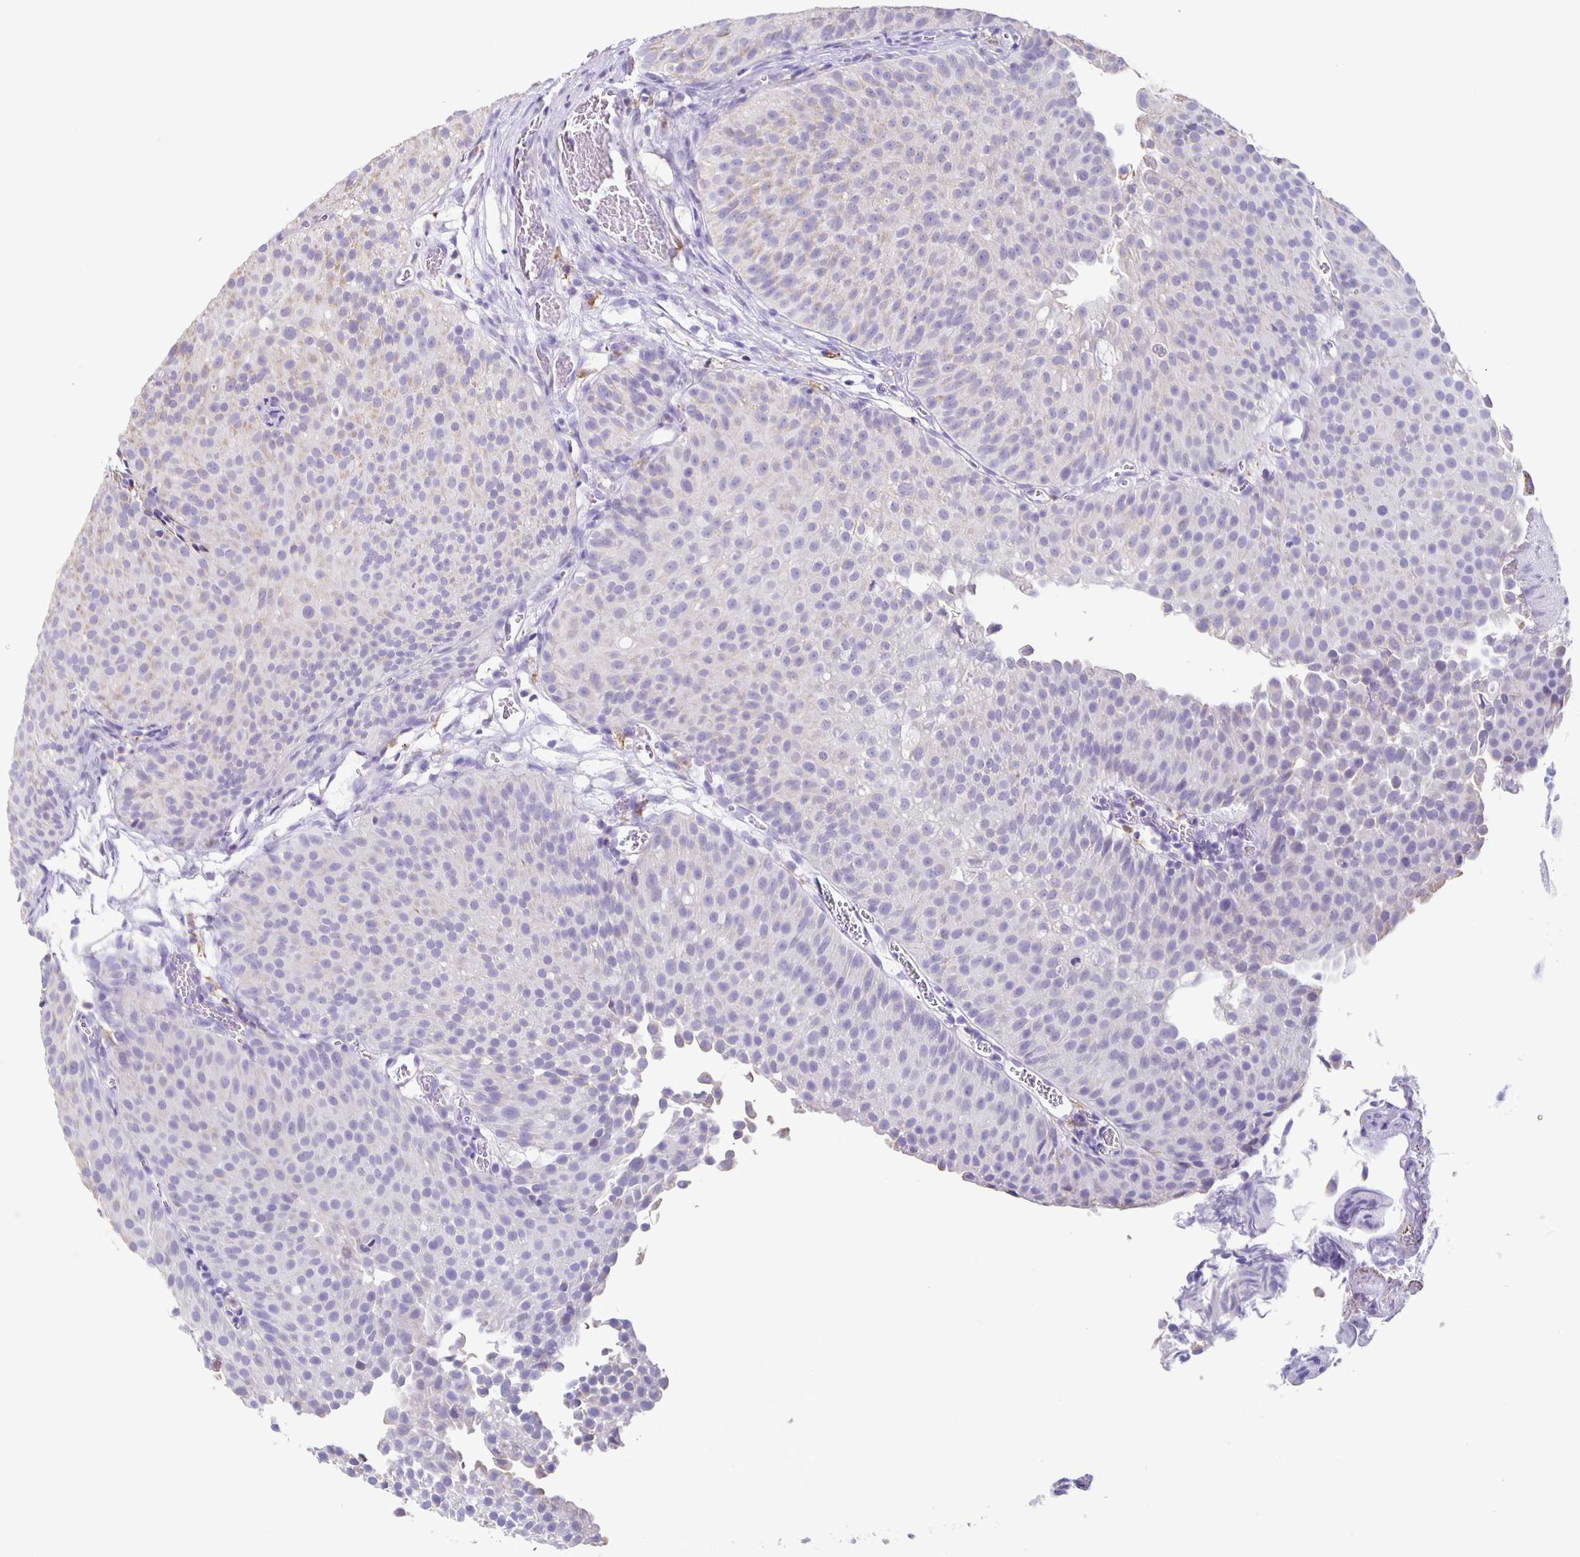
{"staining": {"intensity": "negative", "quantity": "none", "location": "none"}, "tissue": "urothelial cancer", "cell_type": "Tumor cells", "image_type": "cancer", "snomed": [{"axis": "morphology", "description": "Urothelial carcinoma, Low grade"}, {"axis": "topography", "description": "Urinary bladder"}], "caption": "Urothelial cancer stained for a protein using immunohistochemistry (IHC) reveals no expression tumor cells.", "gene": "TPPP", "patient": {"sex": "male", "age": 80}}